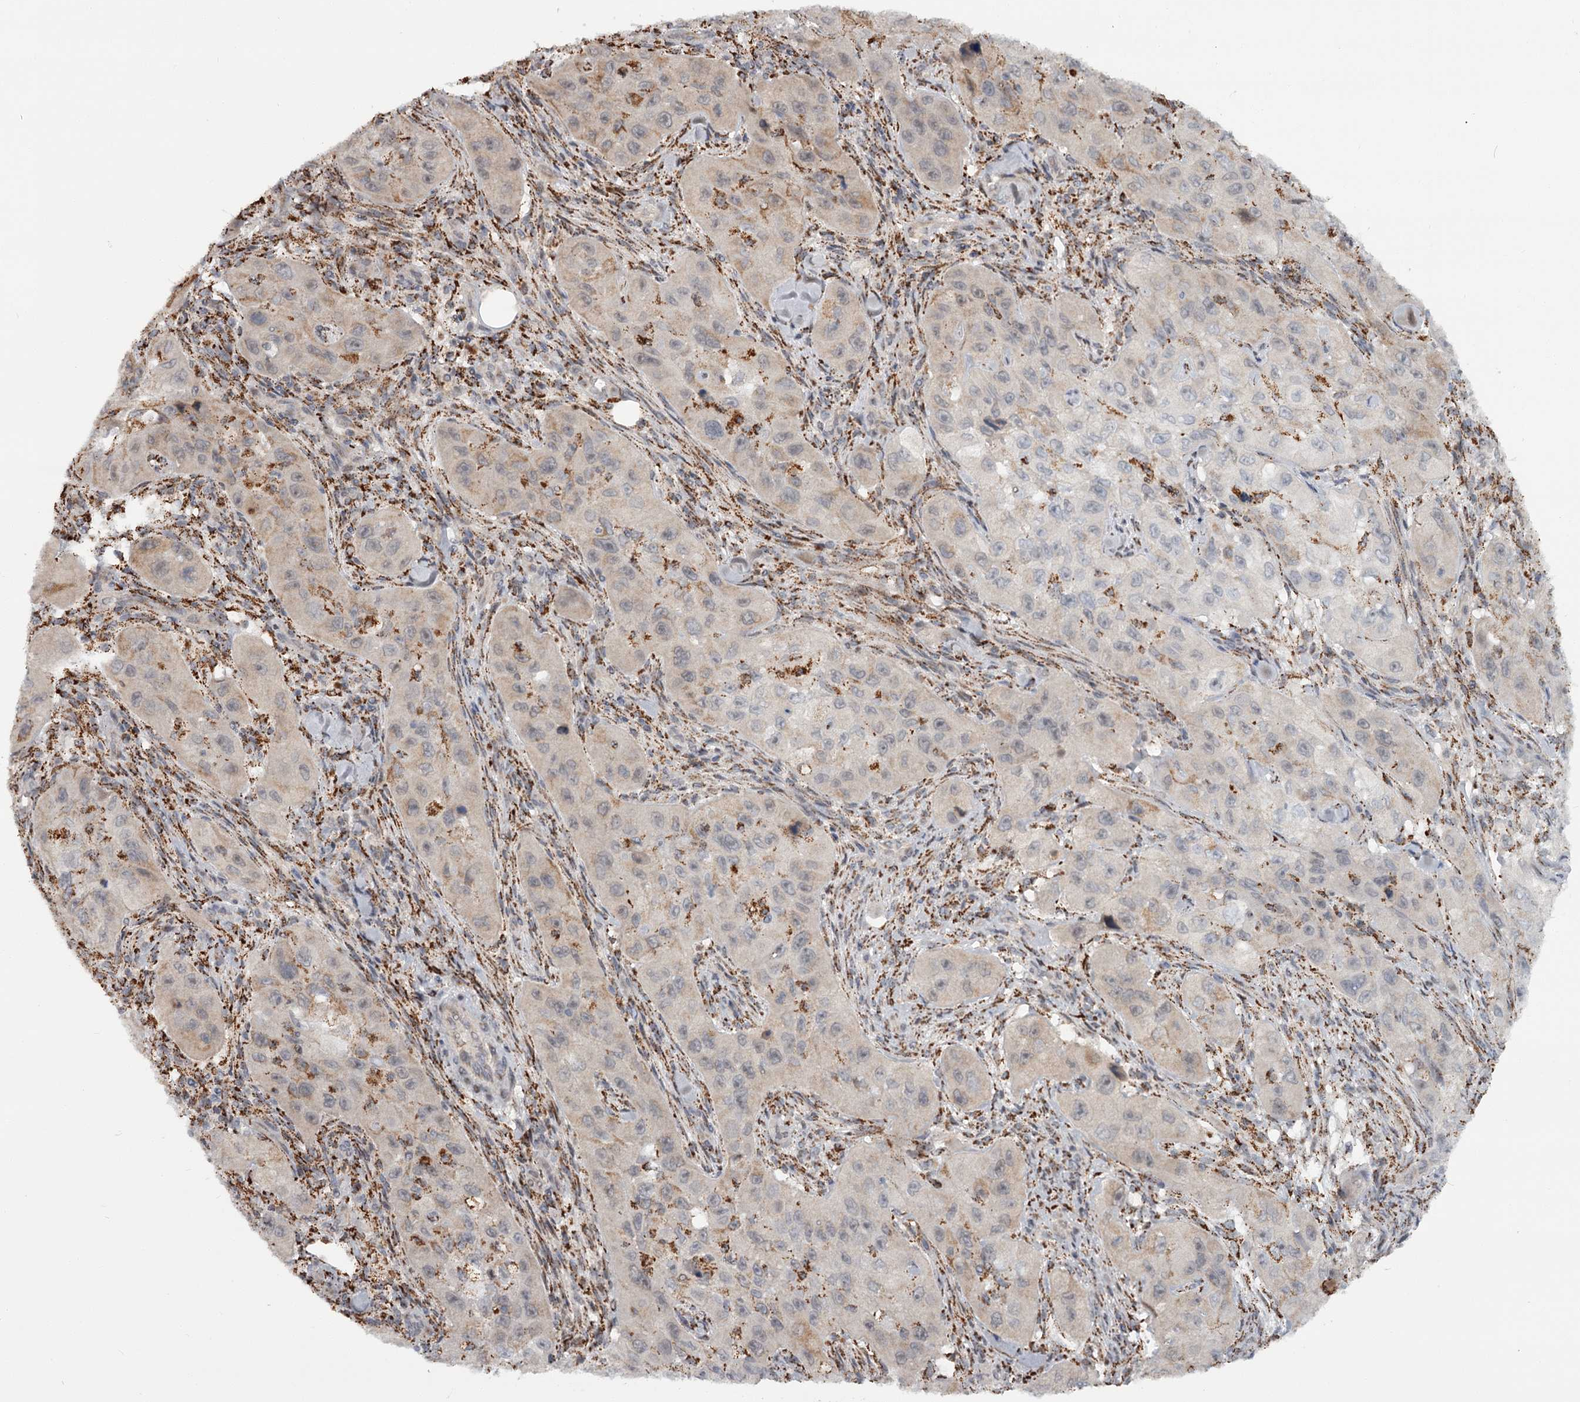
{"staining": {"intensity": "weak", "quantity": "<25%", "location": "cytoplasmic/membranous"}, "tissue": "skin cancer", "cell_type": "Tumor cells", "image_type": "cancer", "snomed": [{"axis": "morphology", "description": "Squamous cell carcinoma, NOS"}, {"axis": "topography", "description": "Skin"}, {"axis": "topography", "description": "Subcutis"}], "caption": "Immunohistochemistry (IHC) histopathology image of human skin squamous cell carcinoma stained for a protein (brown), which exhibits no expression in tumor cells. The staining was performed using DAB (3,3'-diaminobenzidine) to visualize the protein expression in brown, while the nuclei were stained in blue with hematoxylin (Magnification: 20x).", "gene": "CDC123", "patient": {"sex": "male", "age": 73}}